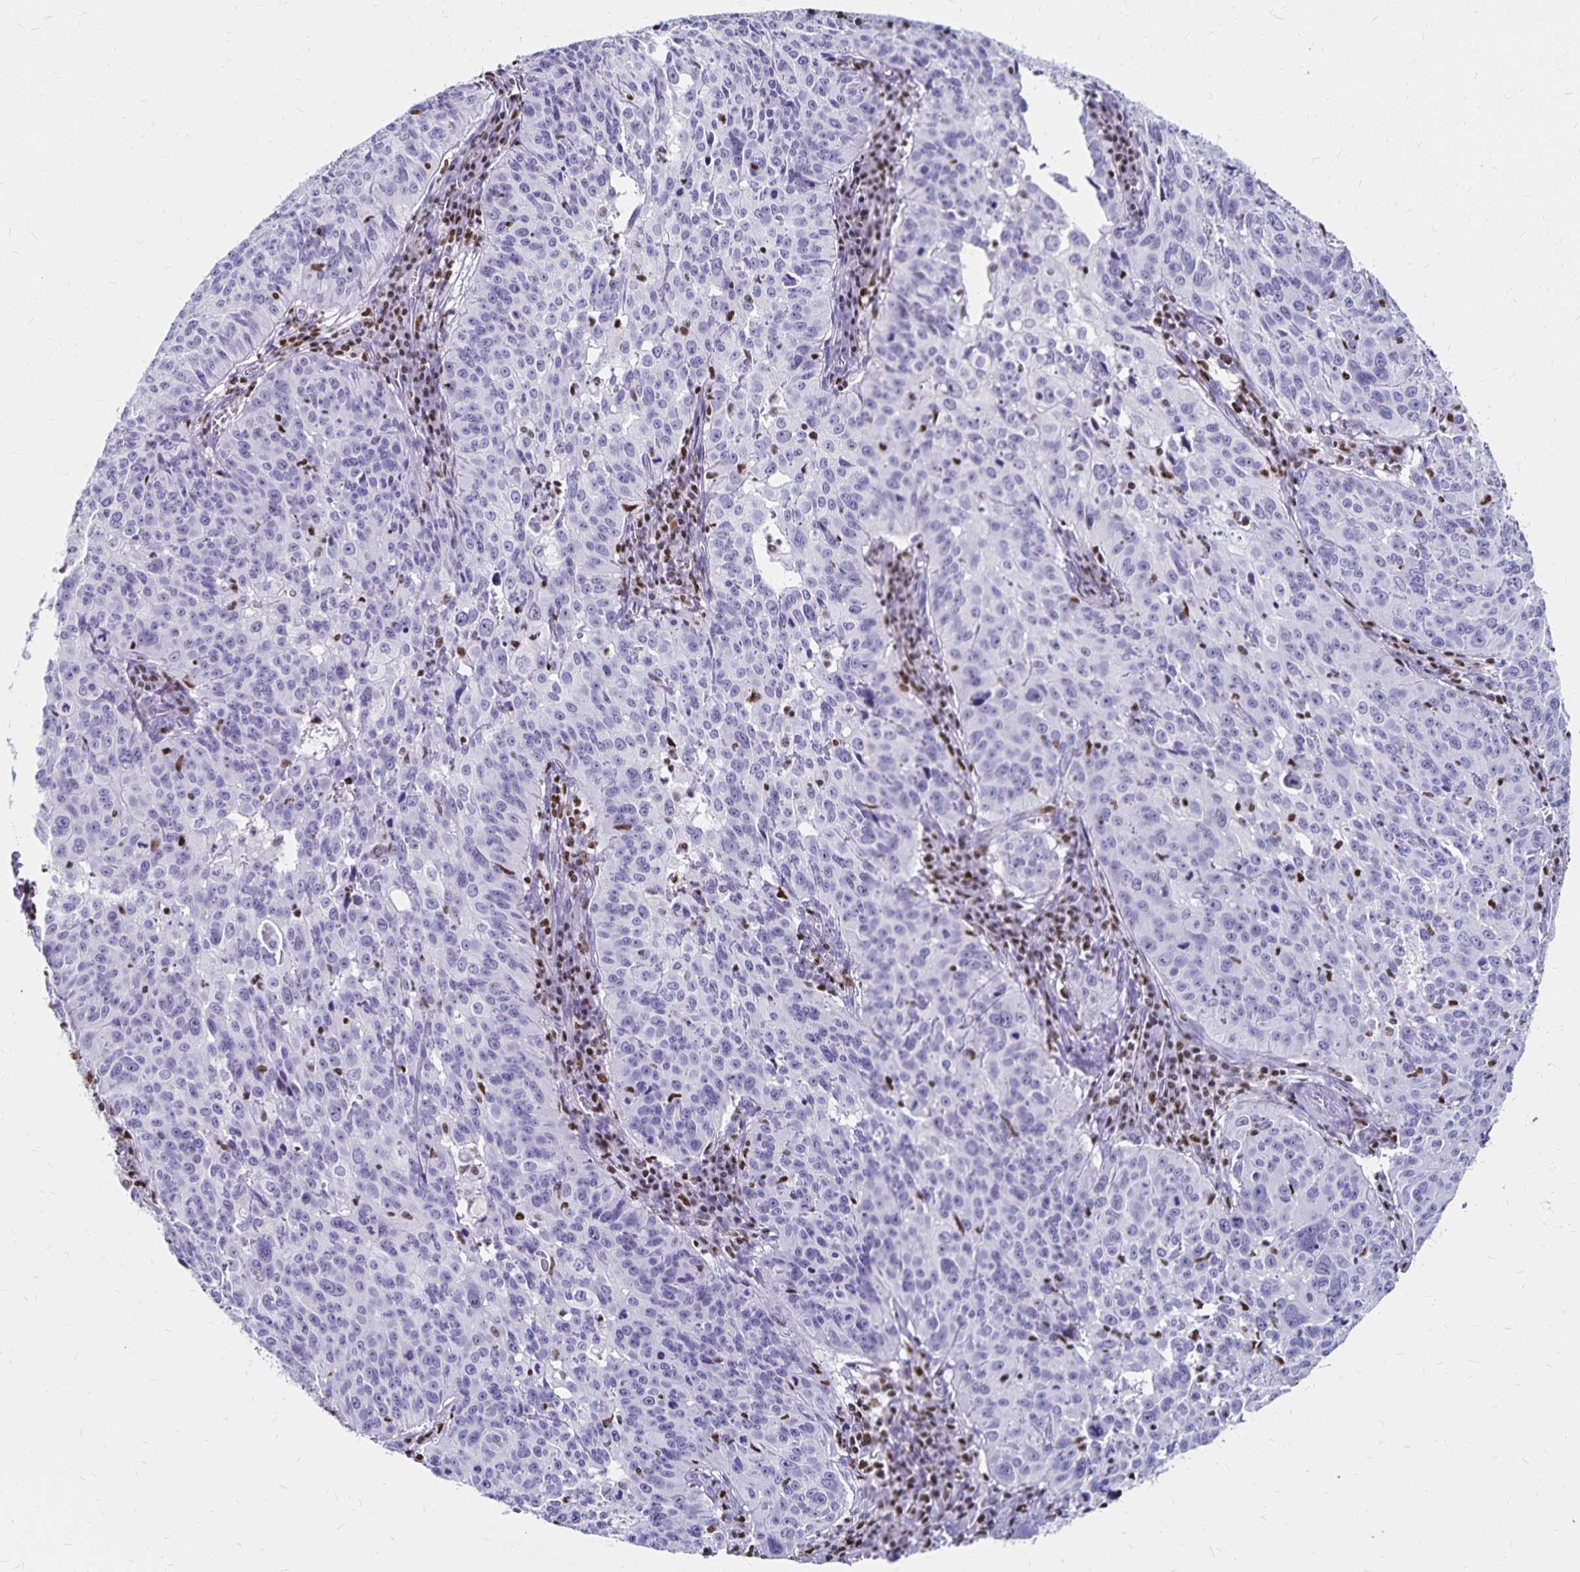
{"staining": {"intensity": "negative", "quantity": "none", "location": "none"}, "tissue": "cervical cancer", "cell_type": "Tumor cells", "image_type": "cancer", "snomed": [{"axis": "morphology", "description": "Squamous cell carcinoma, NOS"}, {"axis": "topography", "description": "Cervix"}], "caption": "Histopathology image shows no protein staining in tumor cells of cervical cancer tissue.", "gene": "IKZF1", "patient": {"sex": "female", "age": 31}}